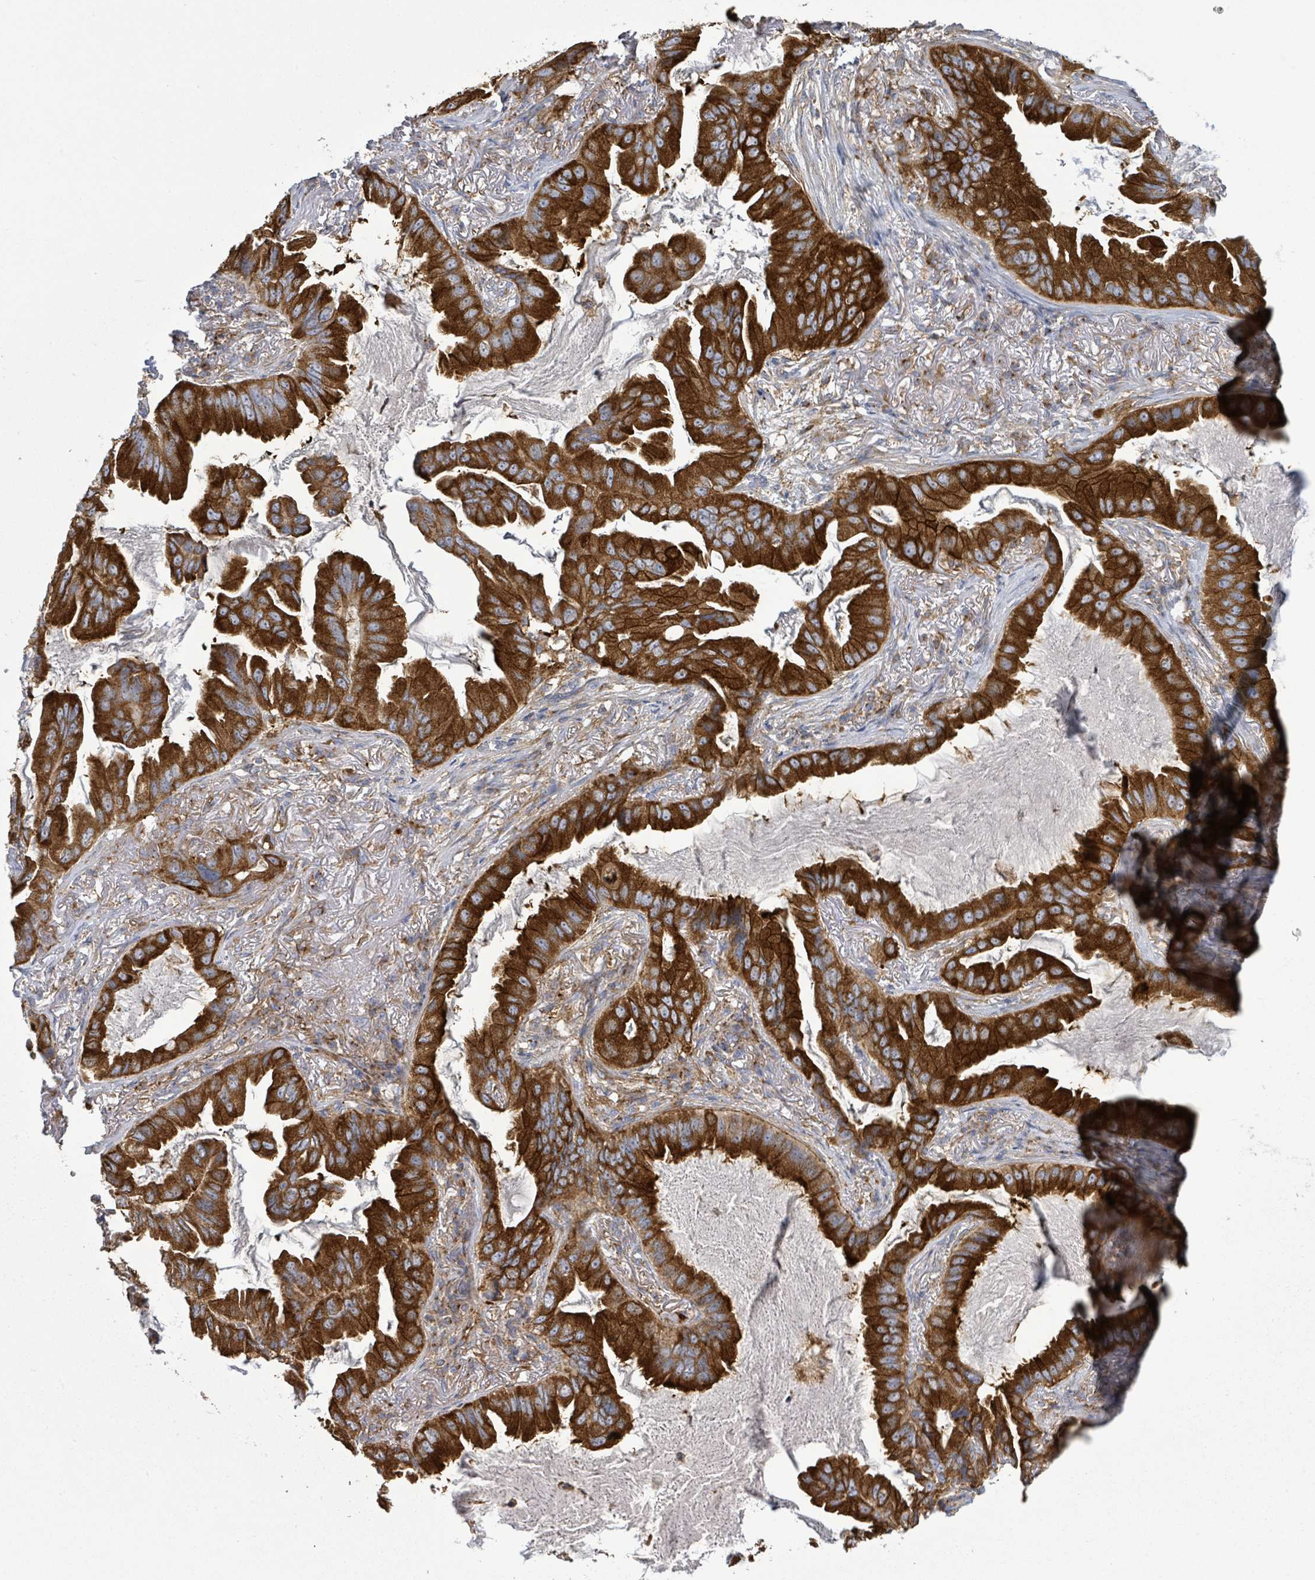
{"staining": {"intensity": "strong", "quantity": ">75%", "location": "cytoplasmic/membranous"}, "tissue": "lung cancer", "cell_type": "Tumor cells", "image_type": "cancer", "snomed": [{"axis": "morphology", "description": "Adenocarcinoma, NOS"}, {"axis": "topography", "description": "Lung"}], "caption": "This photomicrograph reveals lung adenocarcinoma stained with immunohistochemistry (IHC) to label a protein in brown. The cytoplasmic/membranous of tumor cells show strong positivity for the protein. Nuclei are counter-stained blue.", "gene": "EGFL7", "patient": {"sex": "female", "age": 69}}